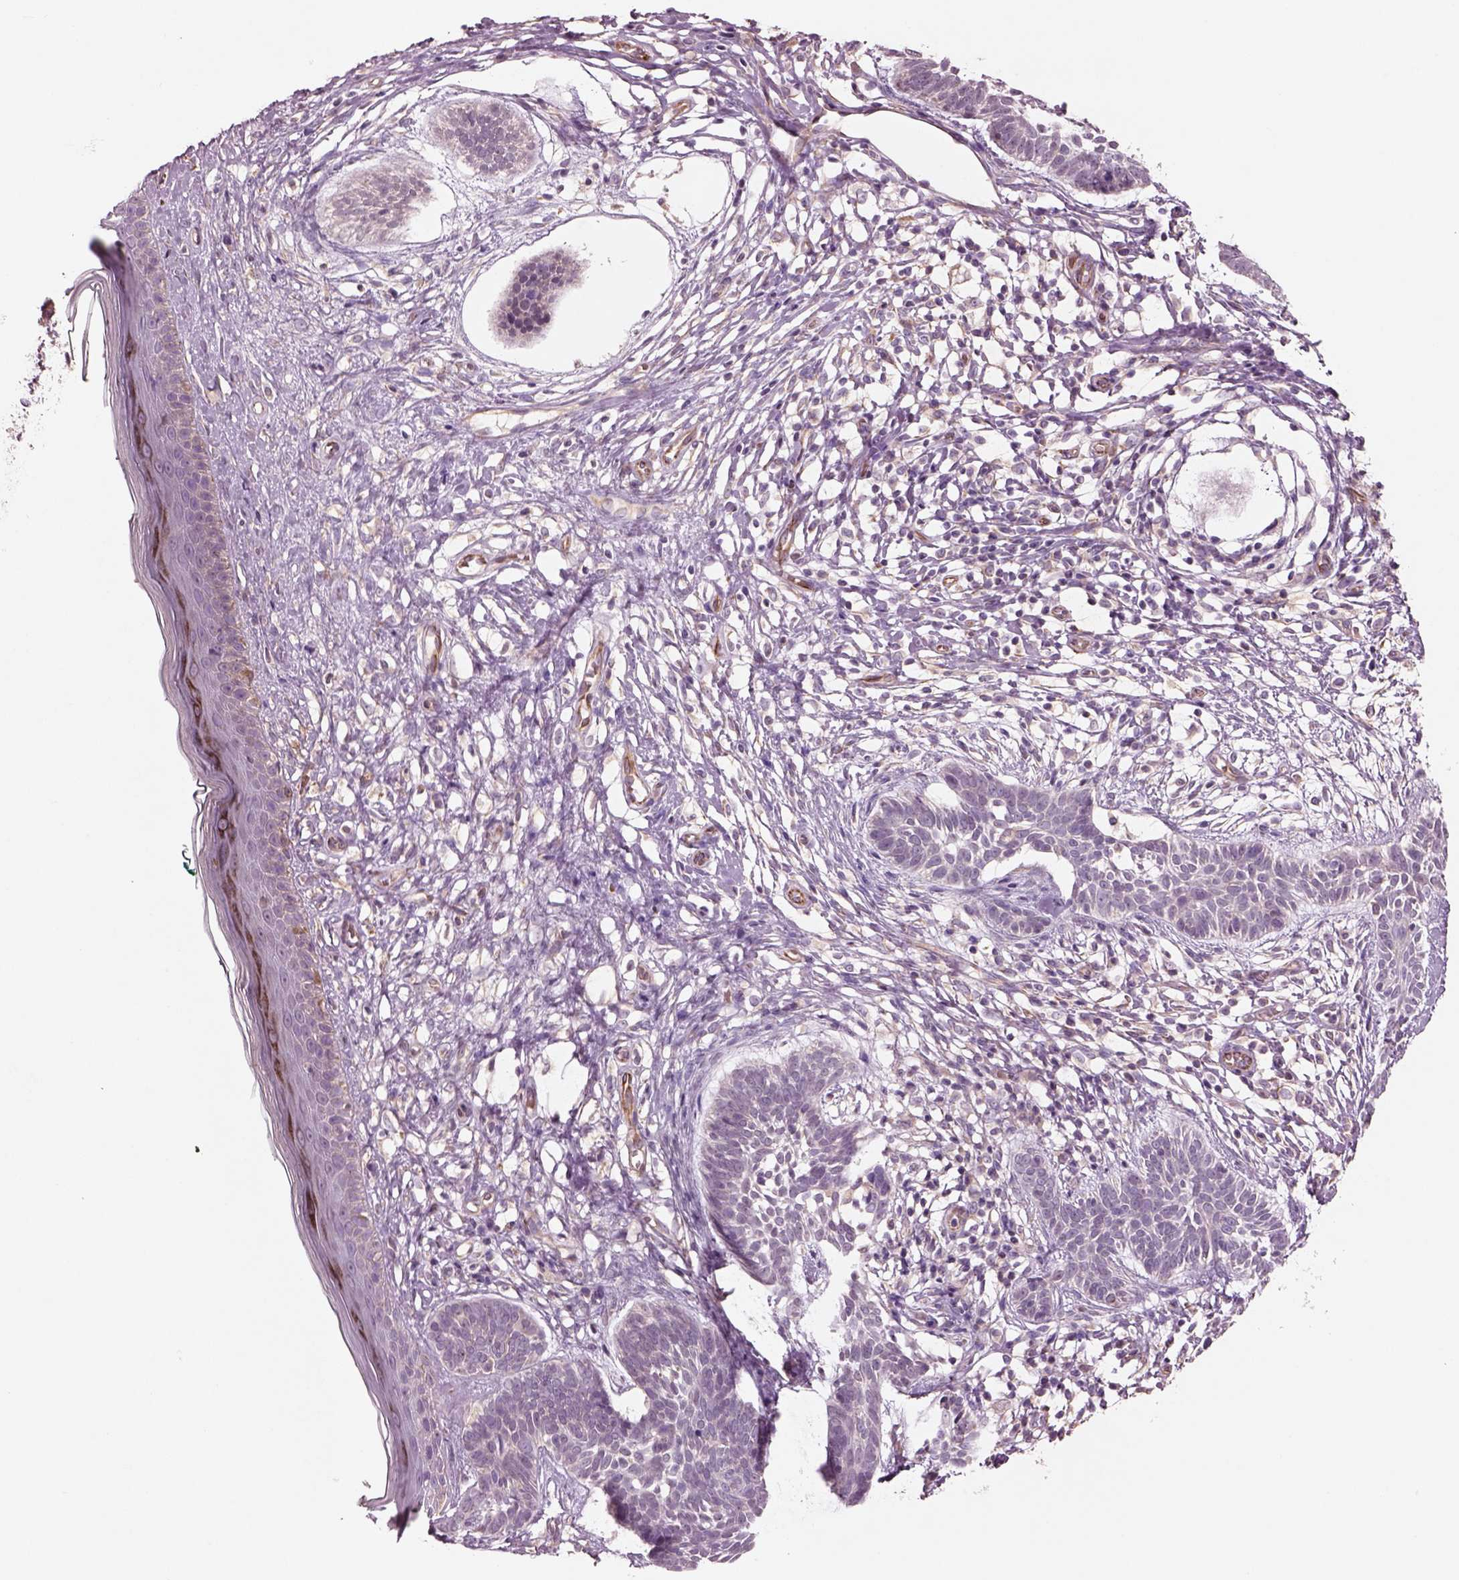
{"staining": {"intensity": "negative", "quantity": "none", "location": "none"}, "tissue": "skin cancer", "cell_type": "Tumor cells", "image_type": "cancer", "snomed": [{"axis": "morphology", "description": "Basal cell carcinoma"}, {"axis": "topography", "description": "Skin"}], "caption": "A high-resolution histopathology image shows immunohistochemistry staining of skin cancer (basal cell carcinoma), which reveals no significant staining in tumor cells. The staining was performed using DAB (3,3'-diaminobenzidine) to visualize the protein expression in brown, while the nuclei were stained in blue with hematoxylin (Magnification: 20x).", "gene": "DUOXA2", "patient": {"sex": "male", "age": 85}}